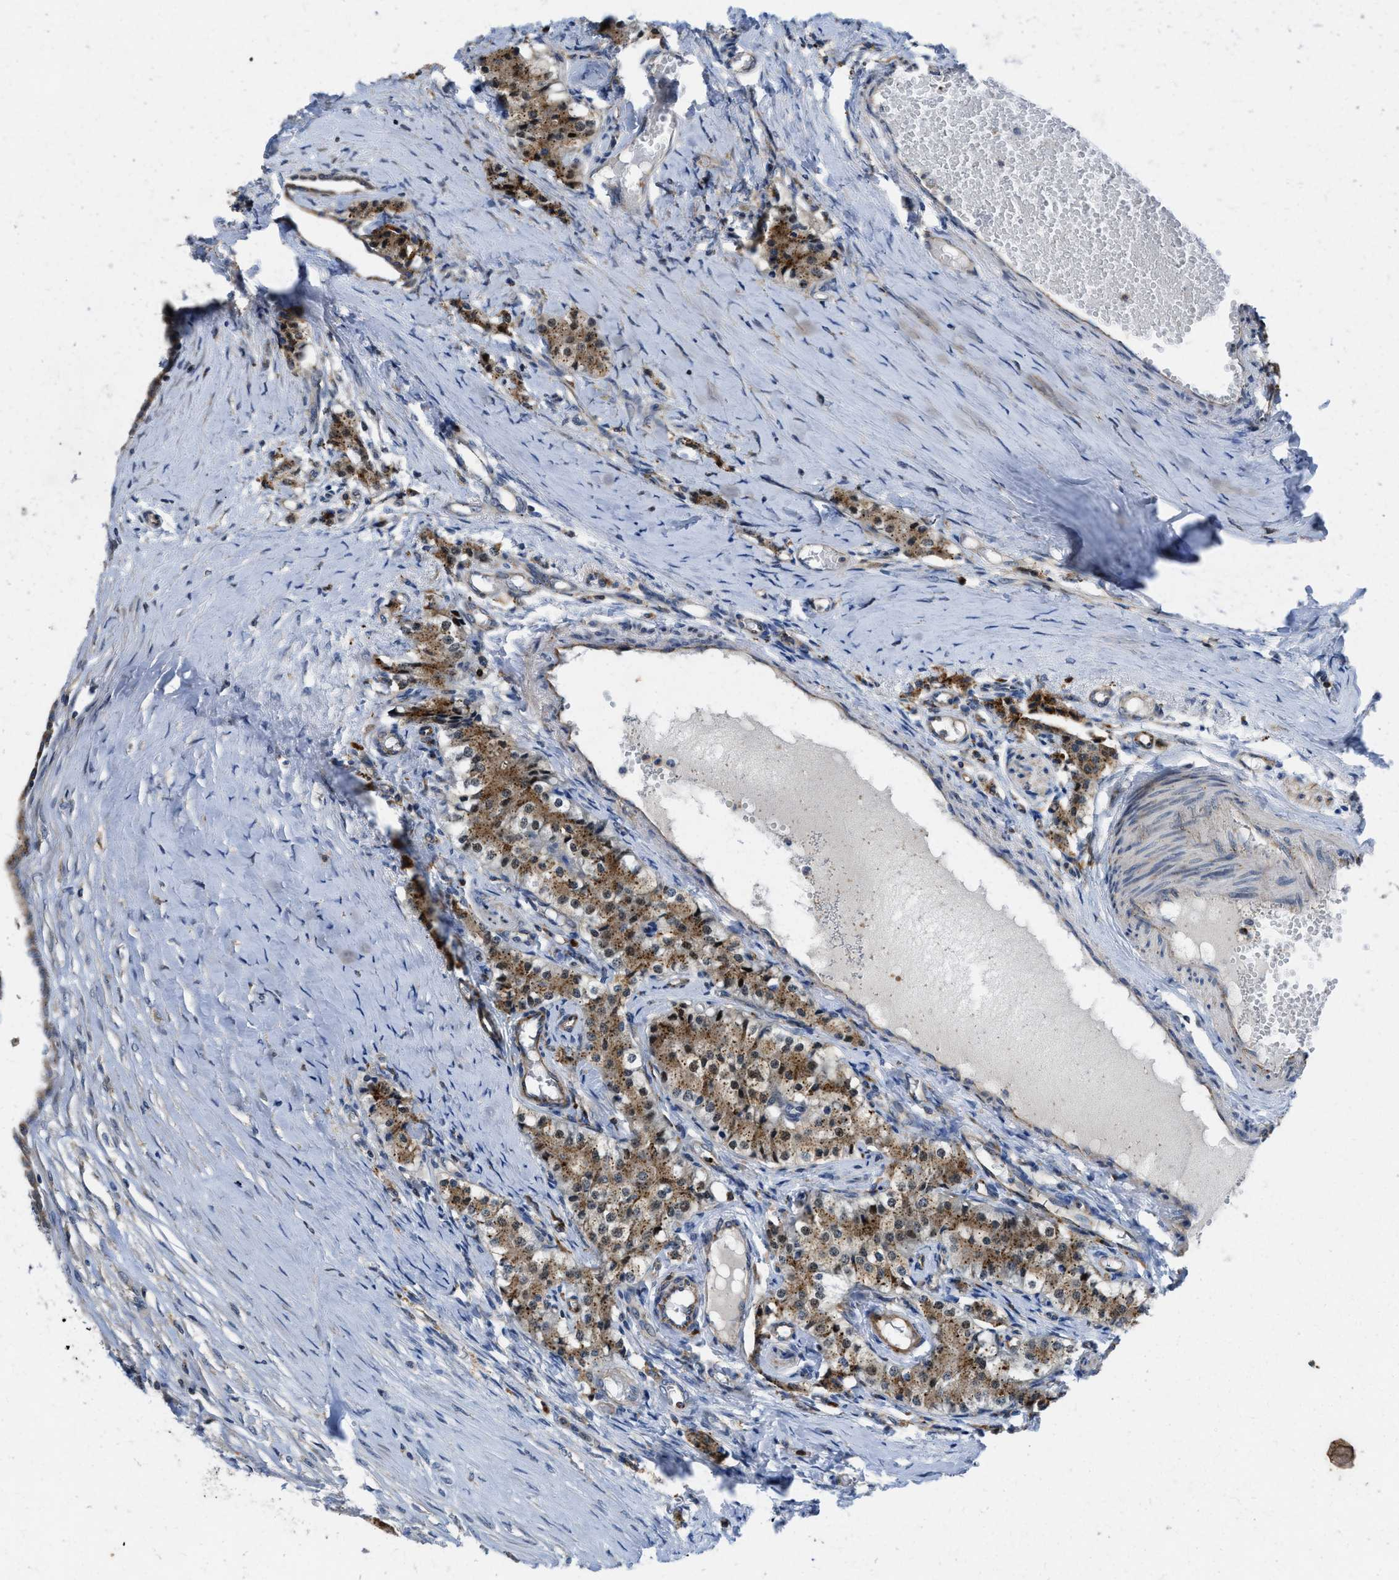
{"staining": {"intensity": "moderate", "quantity": ">75%", "location": "cytoplasmic/membranous"}, "tissue": "carcinoid", "cell_type": "Tumor cells", "image_type": "cancer", "snomed": [{"axis": "morphology", "description": "Carcinoid, malignant, NOS"}, {"axis": "topography", "description": "Colon"}], "caption": "Carcinoid (malignant) stained with DAB IHC shows medium levels of moderate cytoplasmic/membranous expression in about >75% of tumor cells. (DAB = brown stain, brightfield microscopy at high magnification).", "gene": "ENPP4", "patient": {"sex": "female", "age": 52}}